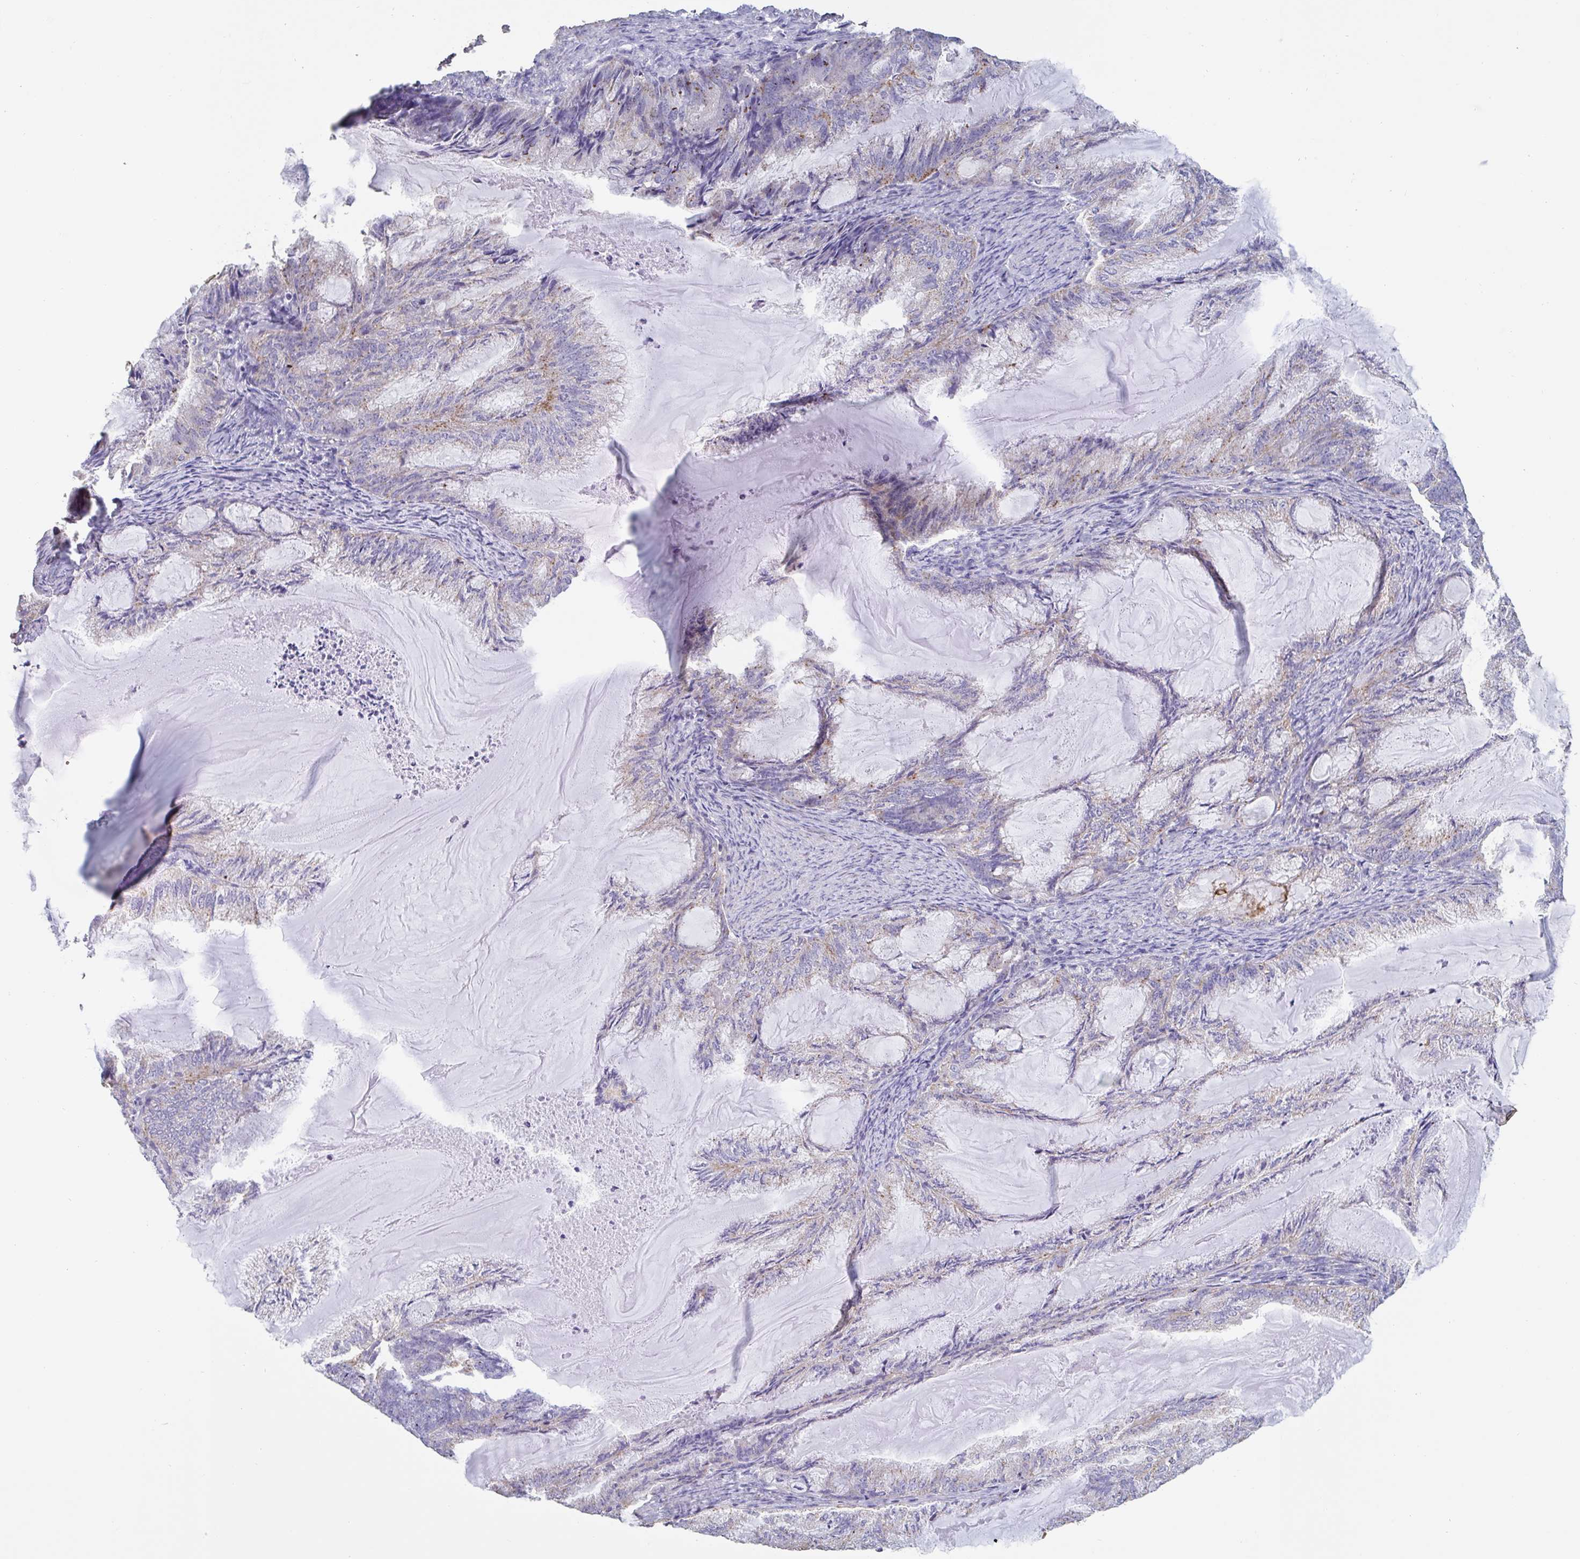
{"staining": {"intensity": "negative", "quantity": "none", "location": "none"}, "tissue": "endometrial cancer", "cell_type": "Tumor cells", "image_type": "cancer", "snomed": [{"axis": "morphology", "description": "Adenocarcinoma, NOS"}, {"axis": "topography", "description": "Endometrium"}], "caption": "IHC micrograph of neoplastic tissue: endometrial cancer (adenocarcinoma) stained with DAB demonstrates no significant protein expression in tumor cells. (IHC, brightfield microscopy, high magnification).", "gene": "CHMP5", "patient": {"sex": "female", "age": 86}}